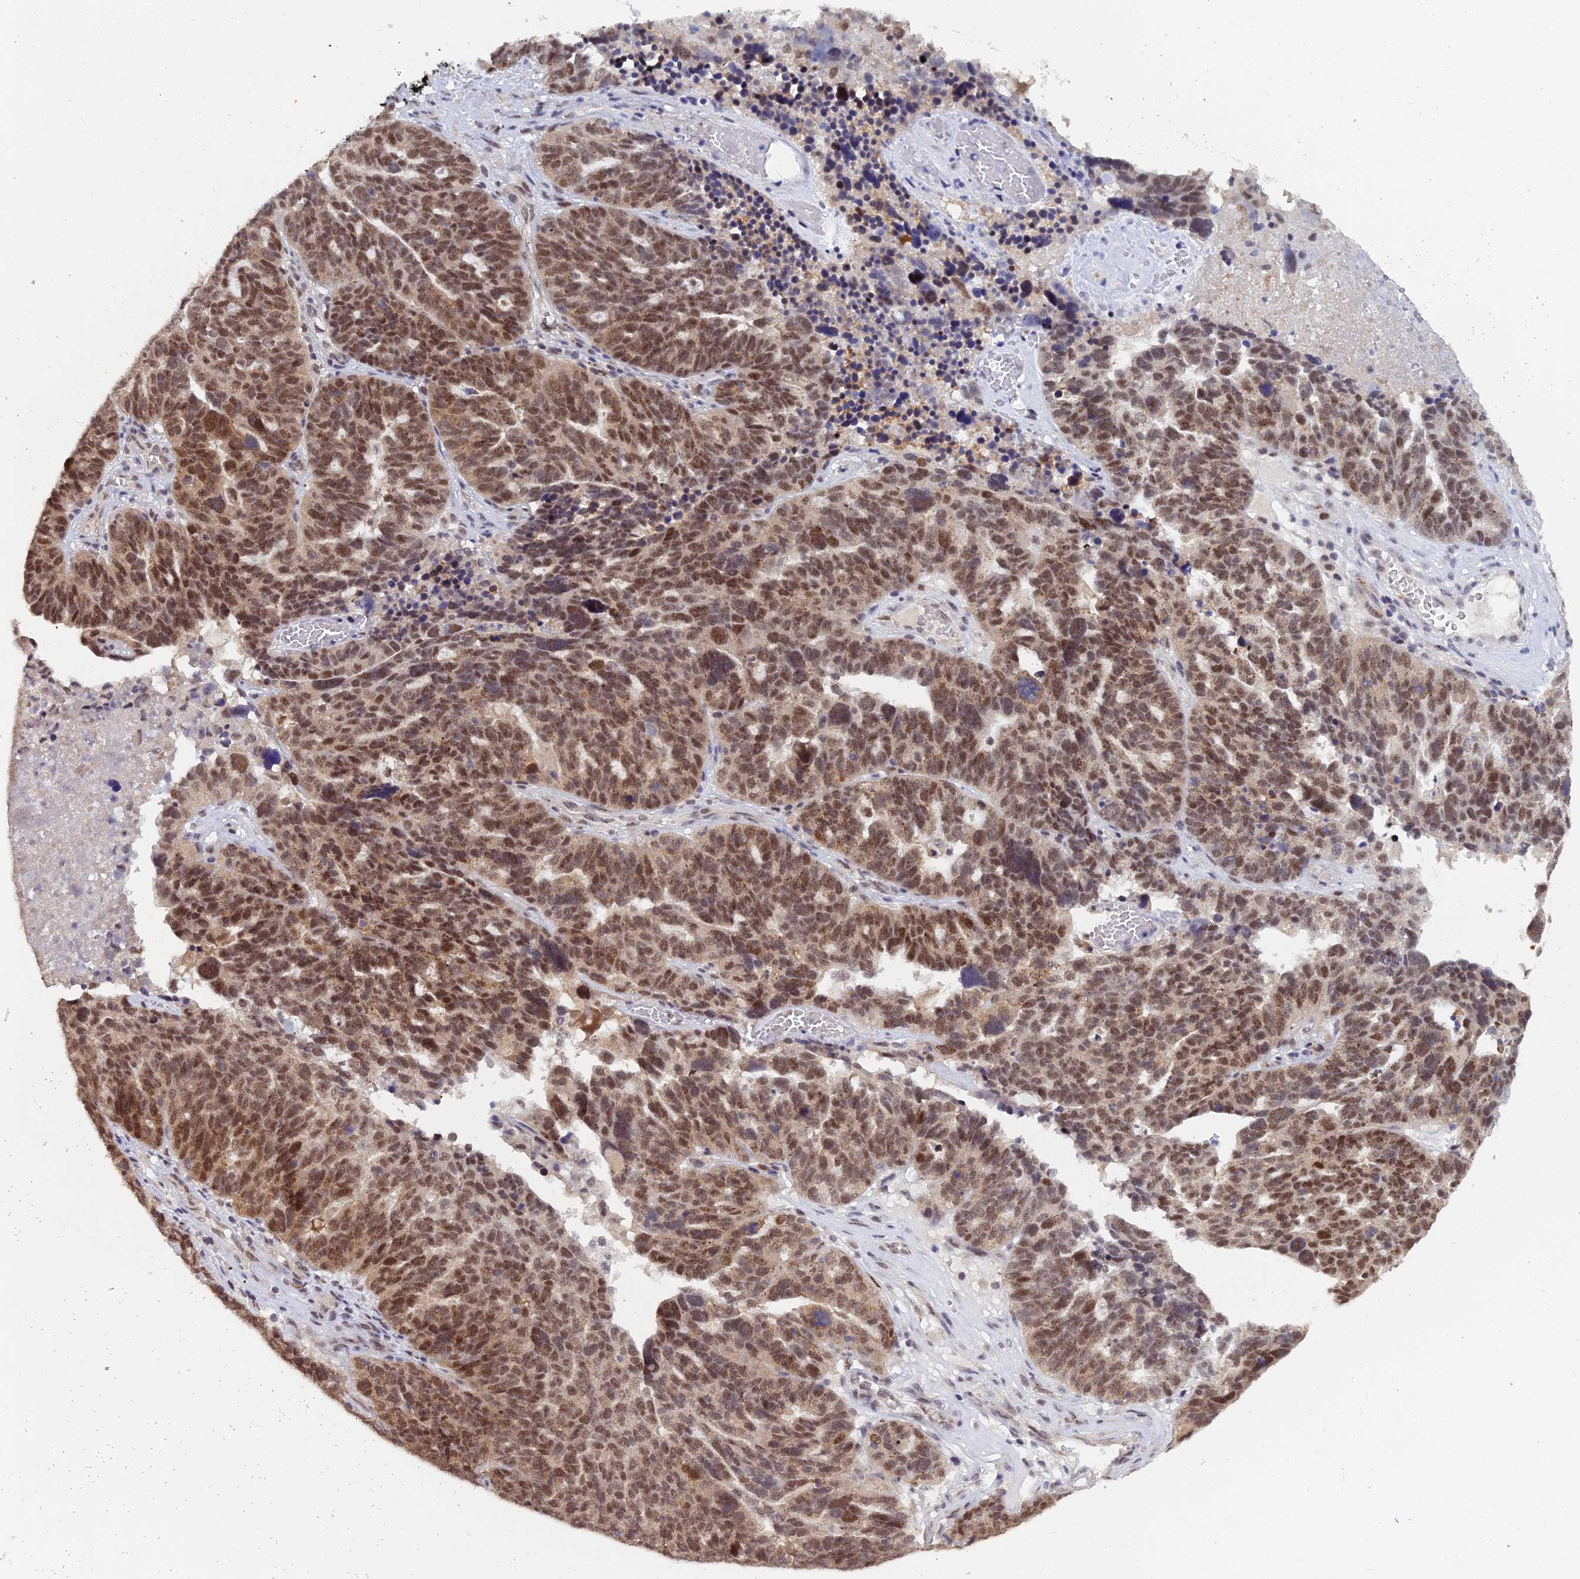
{"staining": {"intensity": "moderate", "quantity": ">75%", "location": "cytoplasmic/membranous,nuclear"}, "tissue": "ovarian cancer", "cell_type": "Tumor cells", "image_type": "cancer", "snomed": [{"axis": "morphology", "description": "Cystadenocarcinoma, serous, NOS"}, {"axis": "topography", "description": "Ovary"}], "caption": "There is medium levels of moderate cytoplasmic/membranous and nuclear expression in tumor cells of ovarian serous cystadenocarcinoma, as demonstrated by immunohistochemical staining (brown color).", "gene": "THOC3", "patient": {"sex": "female", "age": 59}}